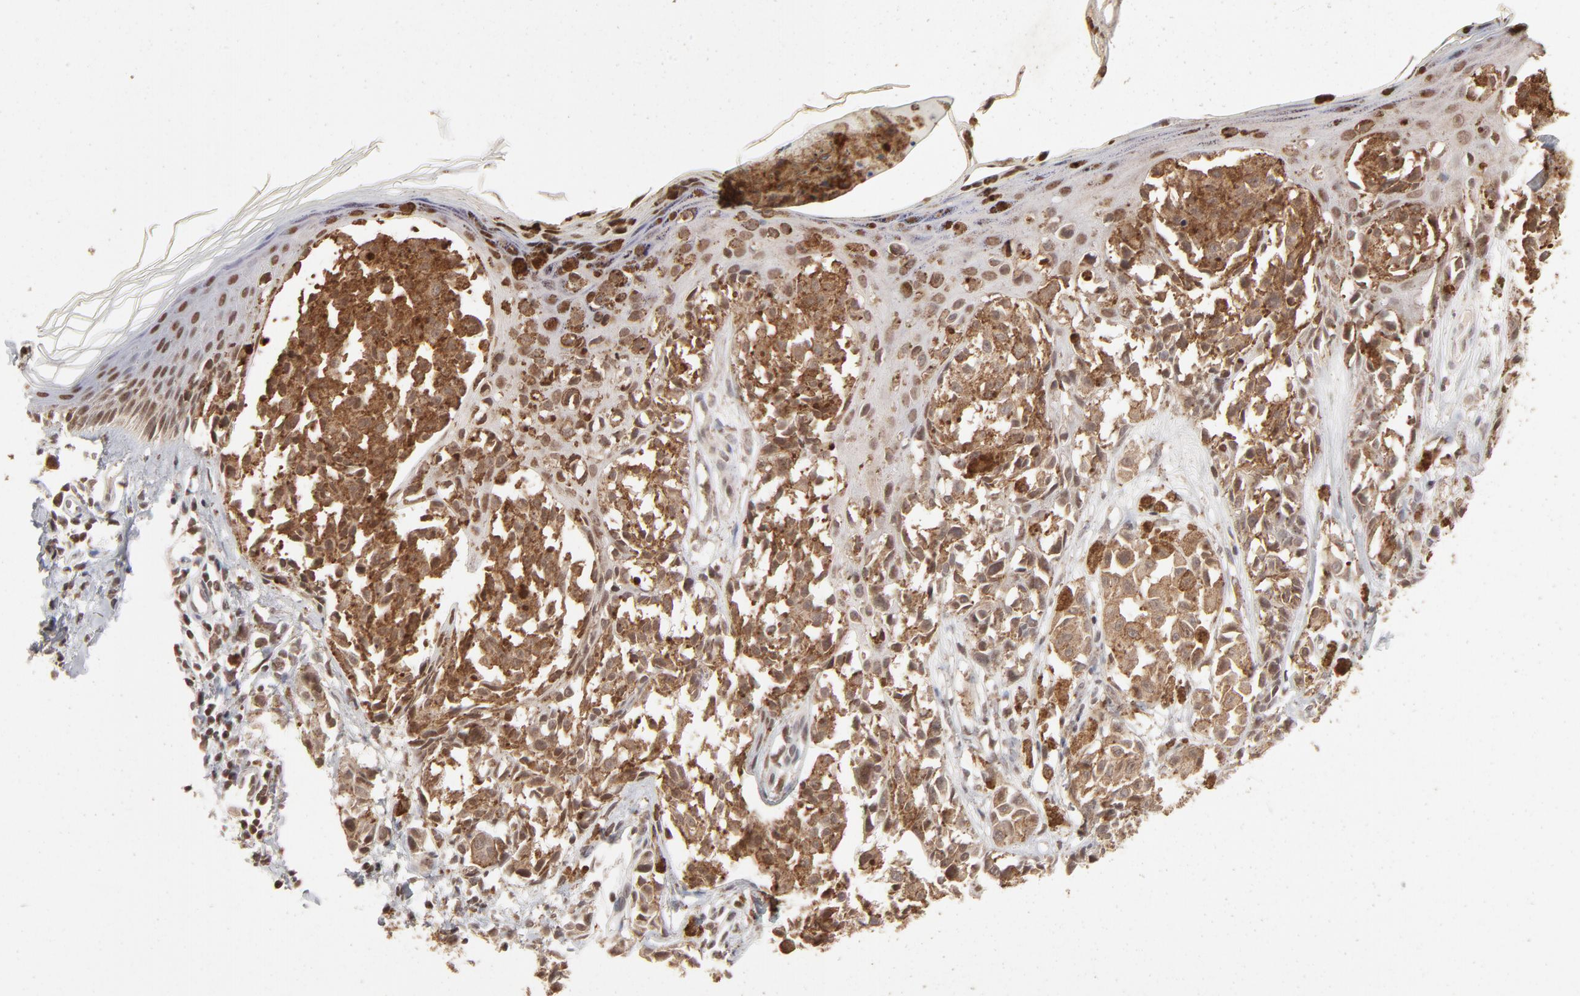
{"staining": {"intensity": "moderate", "quantity": ">75%", "location": "cytoplasmic/membranous"}, "tissue": "melanoma", "cell_type": "Tumor cells", "image_type": "cancer", "snomed": [{"axis": "morphology", "description": "Malignant melanoma, NOS"}, {"axis": "topography", "description": "Skin"}], "caption": "Immunohistochemical staining of melanoma displays moderate cytoplasmic/membranous protein positivity in about >75% of tumor cells. The protein of interest is stained brown, and the nuclei are stained in blue (DAB IHC with brightfield microscopy, high magnification).", "gene": "ARIH1", "patient": {"sex": "female", "age": 38}}